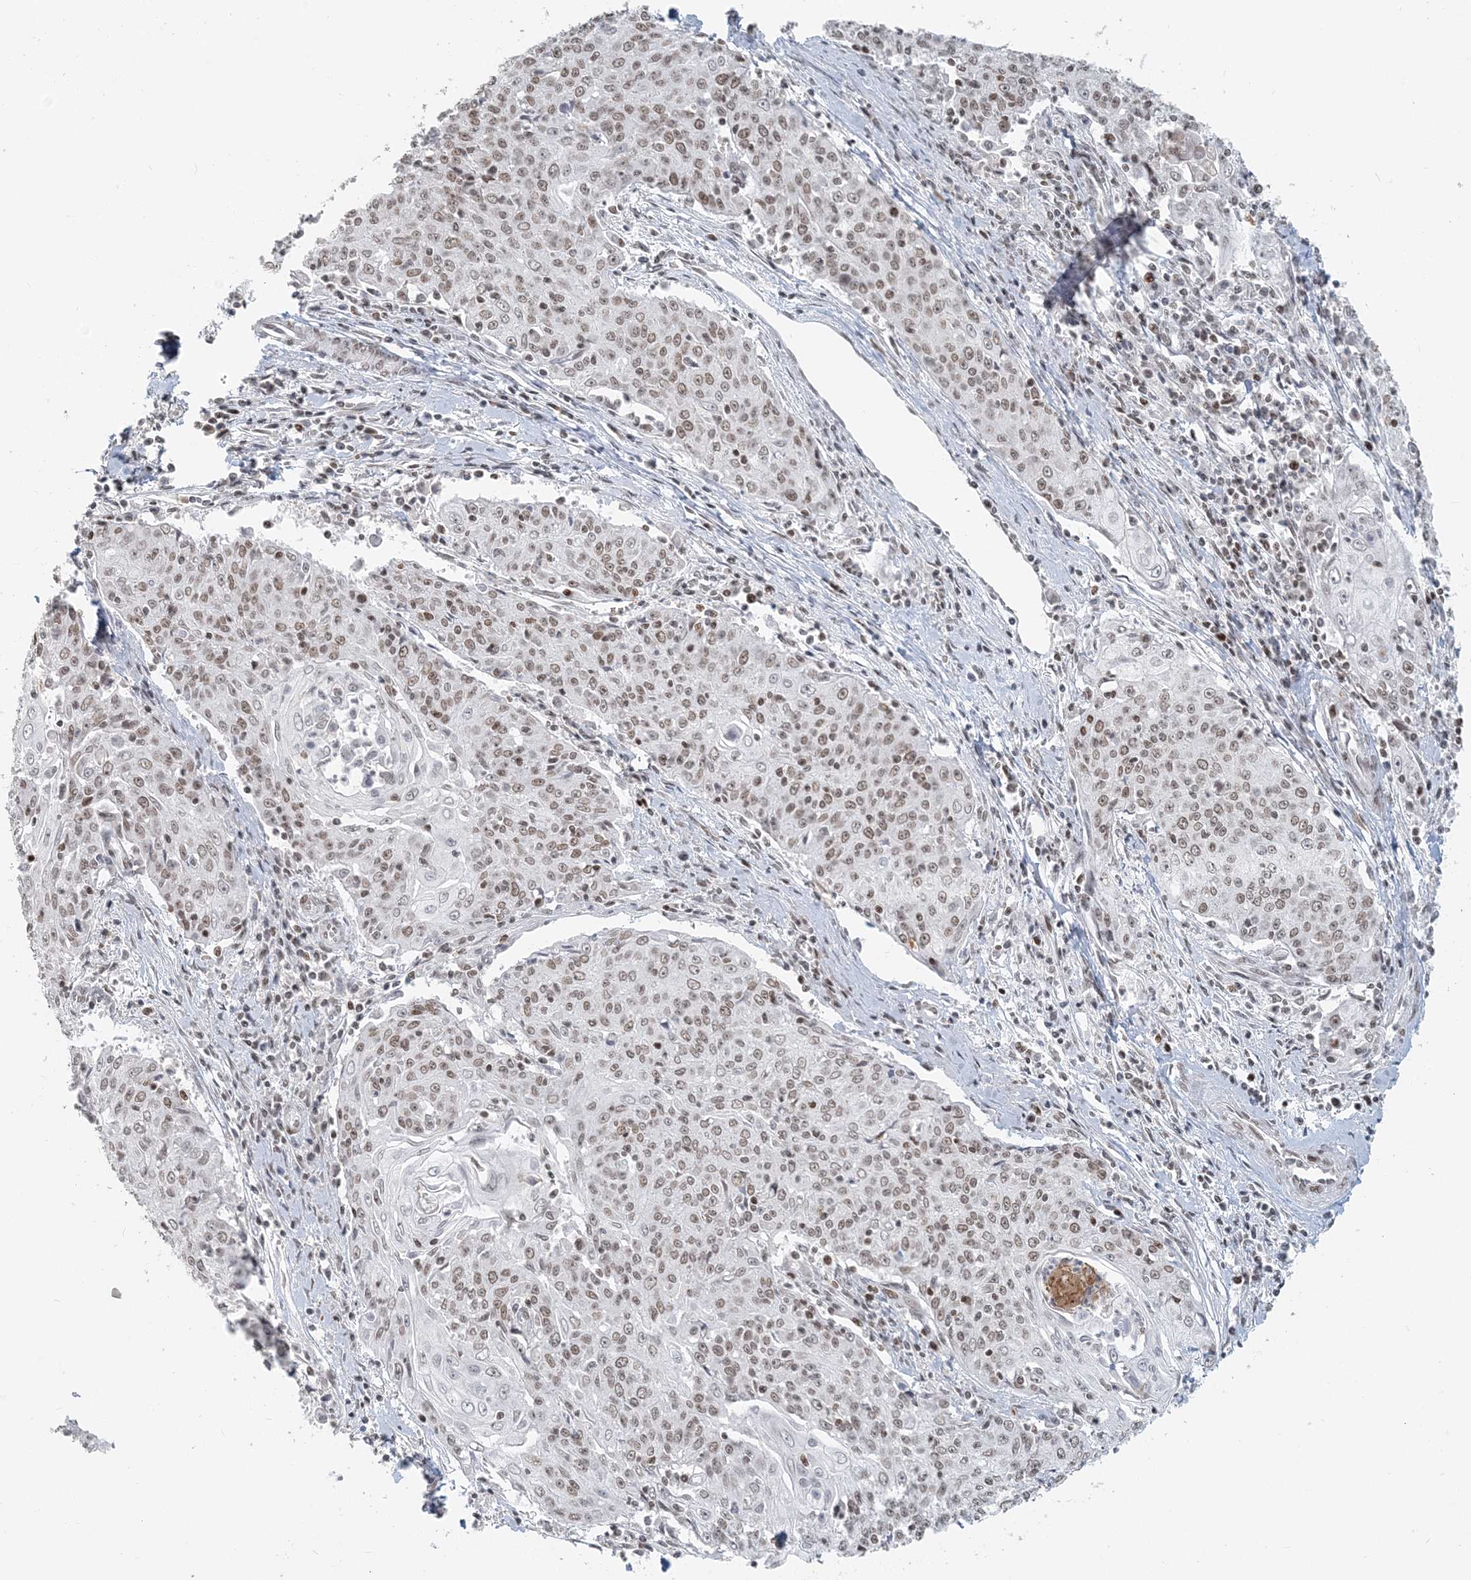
{"staining": {"intensity": "weak", "quantity": "25%-75%", "location": "nuclear"}, "tissue": "cervical cancer", "cell_type": "Tumor cells", "image_type": "cancer", "snomed": [{"axis": "morphology", "description": "Squamous cell carcinoma, NOS"}, {"axis": "topography", "description": "Cervix"}], "caption": "A high-resolution photomicrograph shows IHC staining of cervical cancer (squamous cell carcinoma), which exhibits weak nuclear positivity in approximately 25%-75% of tumor cells. (DAB IHC, brown staining for protein, blue staining for nuclei).", "gene": "BAZ1B", "patient": {"sex": "female", "age": 48}}